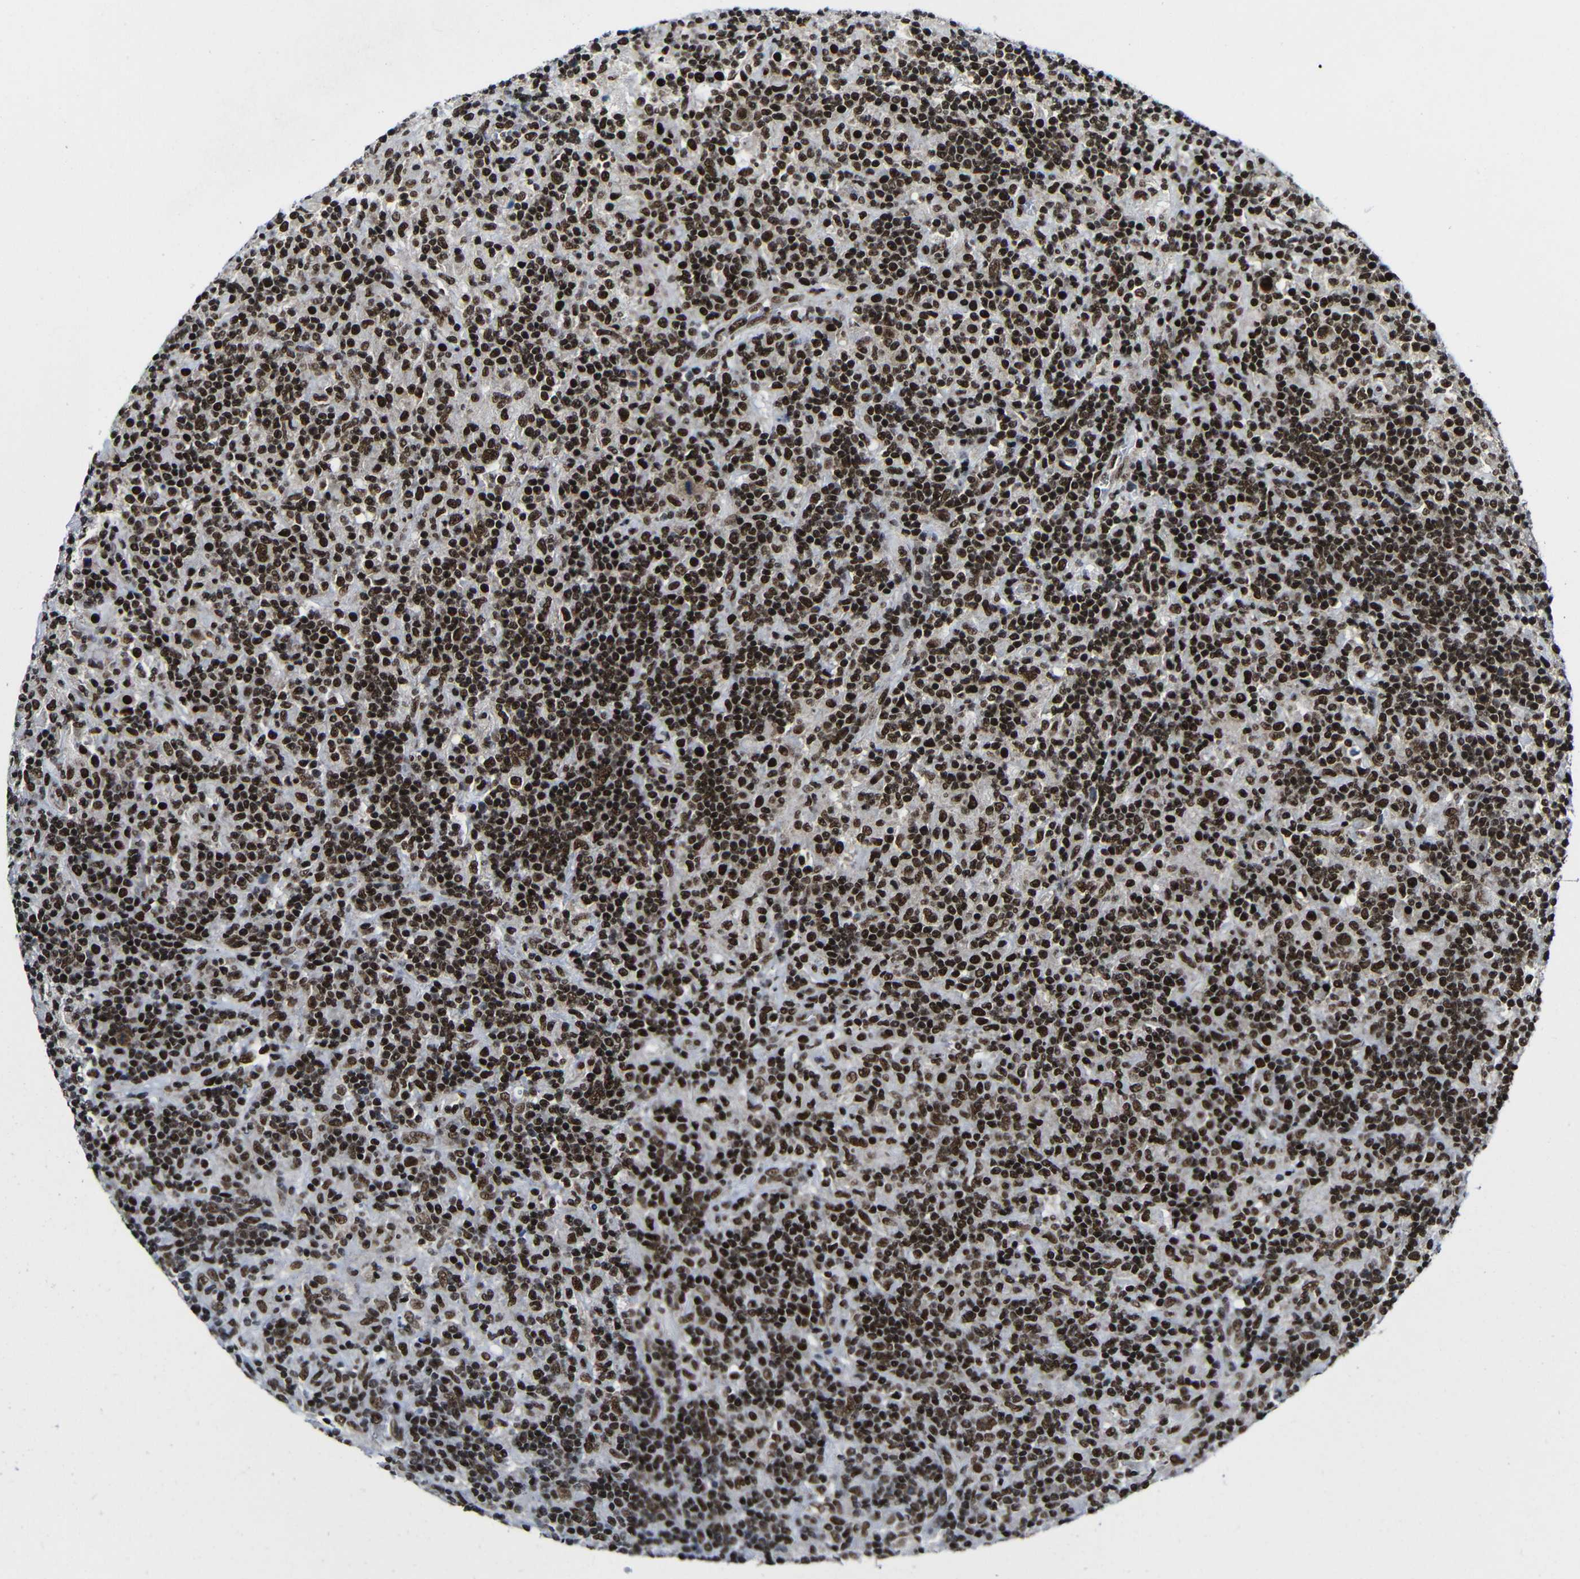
{"staining": {"intensity": "strong", "quantity": ">75%", "location": "nuclear"}, "tissue": "lymphoma", "cell_type": "Tumor cells", "image_type": "cancer", "snomed": [{"axis": "morphology", "description": "Hodgkin's disease, NOS"}, {"axis": "topography", "description": "Lymph node"}], "caption": "Protein staining of lymphoma tissue reveals strong nuclear expression in about >75% of tumor cells.", "gene": "PTBP1", "patient": {"sex": "male", "age": 70}}